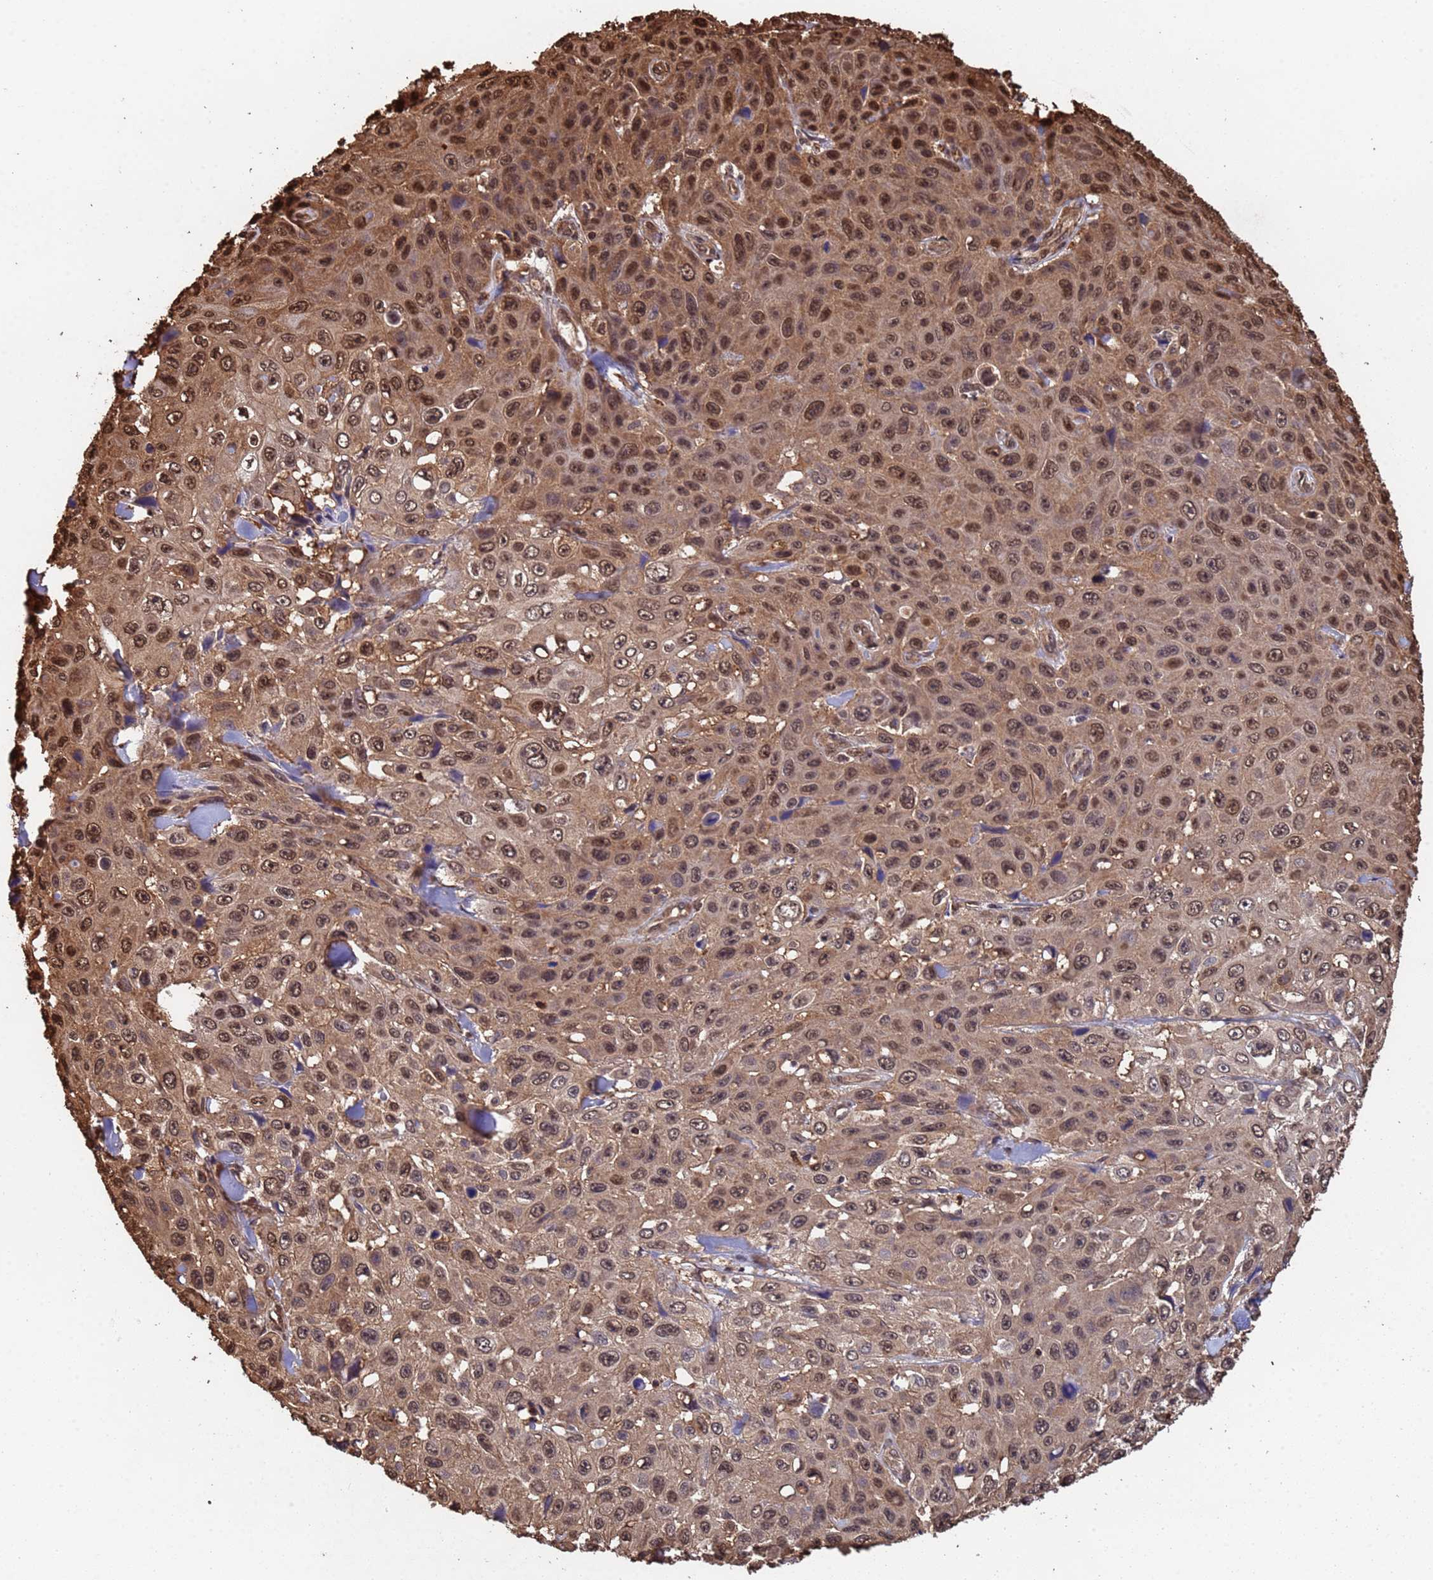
{"staining": {"intensity": "moderate", "quantity": ">75%", "location": "cytoplasmic/membranous,nuclear"}, "tissue": "skin cancer", "cell_type": "Tumor cells", "image_type": "cancer", "snomed": [{"axis": "morphology", "description": "Squamous cell carcinoma, NOS"}, {"axis": "topography", "description": "Skin"}], "caption": "Immunohistochemistry staining of squamous cell carcinoma (skin), which displays medium levels of moderate cytoplasmic/membranous and nuclear positivity in approximately >75% of tumor cells indicating moderate cytoplasmic/membranous and nuclear protein expression. The staining was performed using DAB (3,3'-diaminobenzidine) (brown) for protein detection and nuclei were counterstained in hematoxylin (blue).", "gene": "SUMO4", "patient": {"sex": "male", "age": 82}}